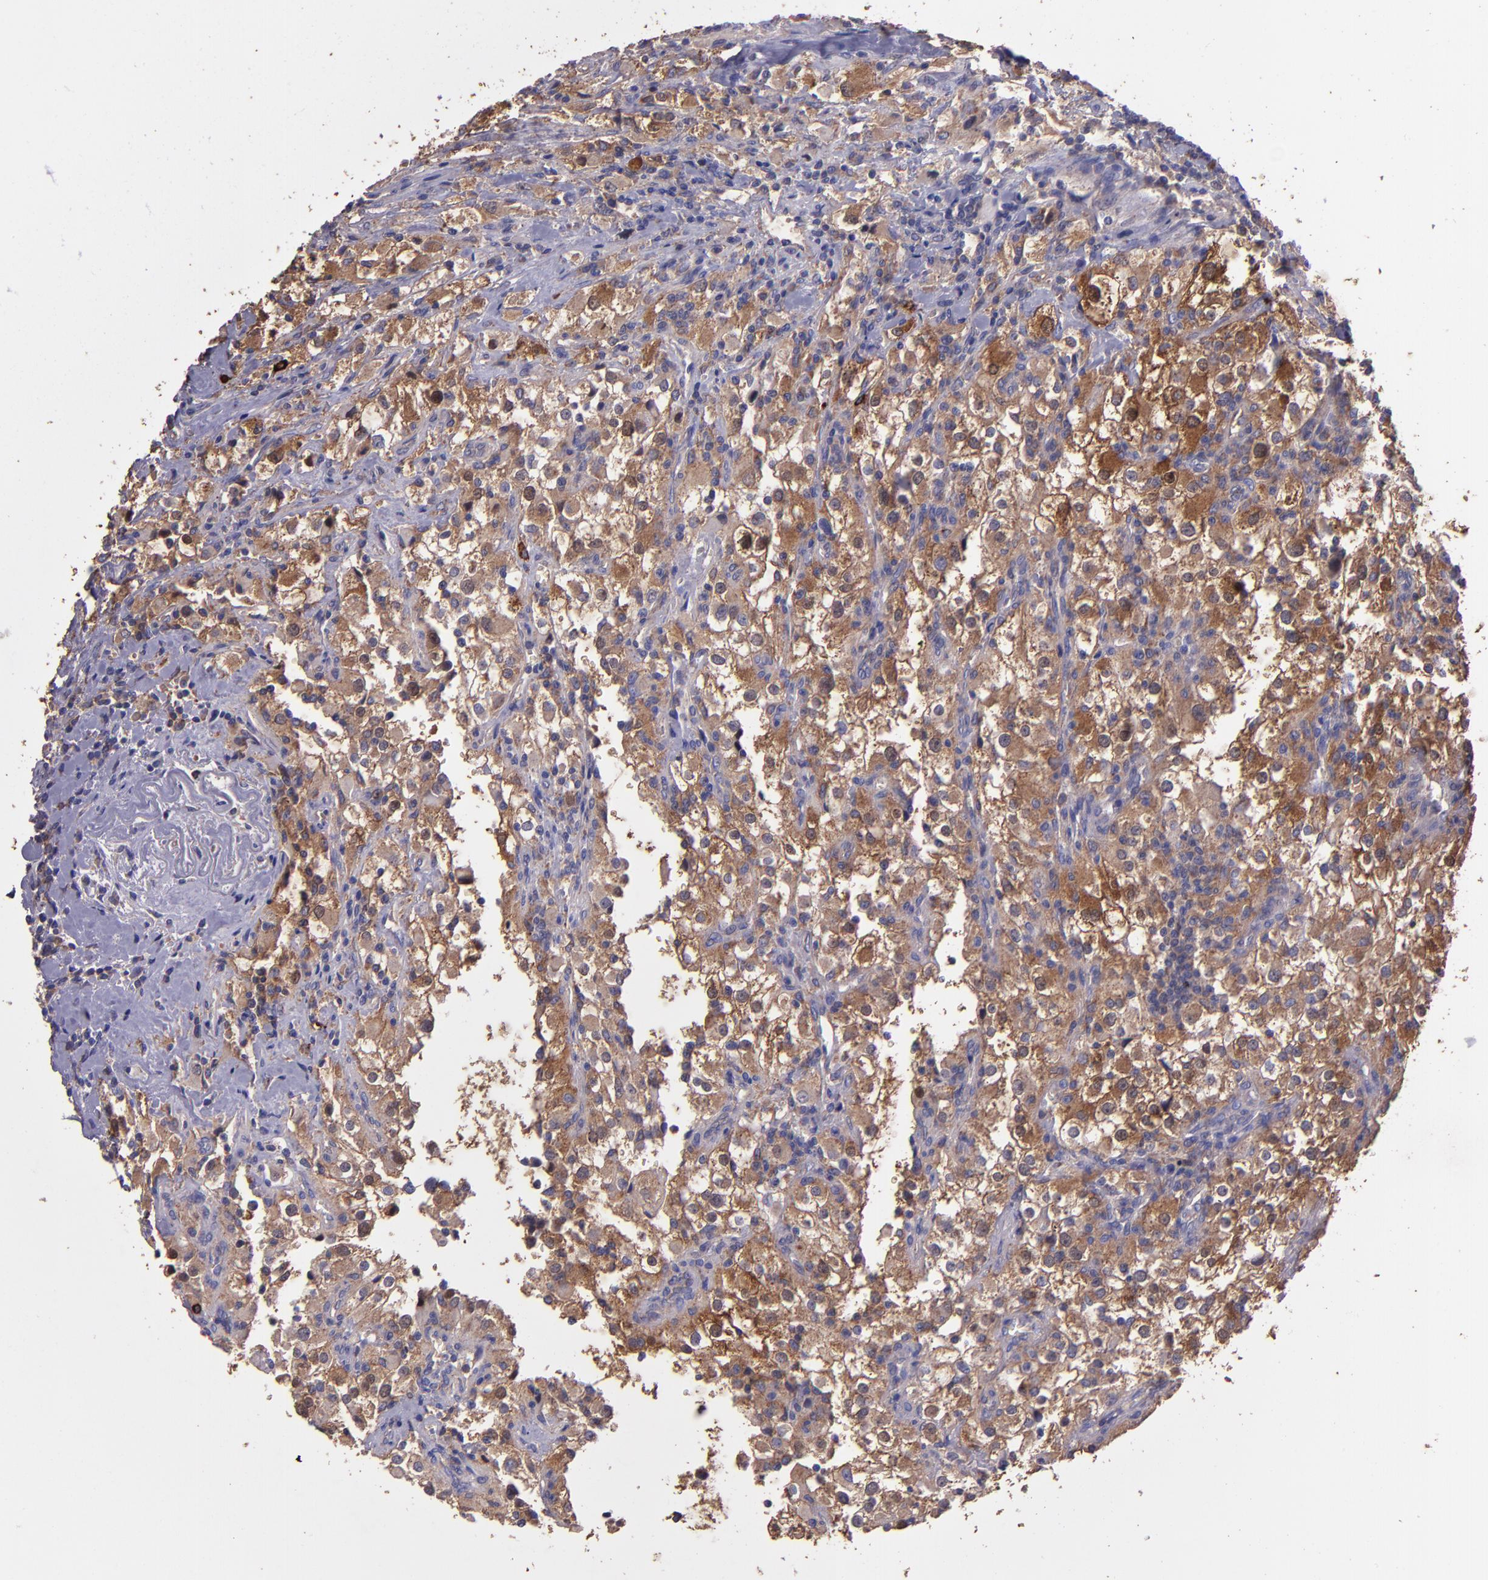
{"staining": {"intensity": "moderate", "quantity": ">75%", "location": "cytoplasmic/membranous"}, "tissue": "renal cancer", "cell_type": "Tumor cells", "image_type": "cancer", "snomed": [{"axis": "morphology", "description": "Adenocarcinoma, NOS"}, {"axis": "topography", "description": "Kidney"}], "caption": "Renal cancer (adenocarcinoma) tissue displays moderate cytoplasmic/membranous positivity in approximately >75% of tumor cells (brown staining indicates protein expression, while blue staining denotes nuclei).", "gene": "WASHC1", "patient": {"sex": "female", "age": 52}}